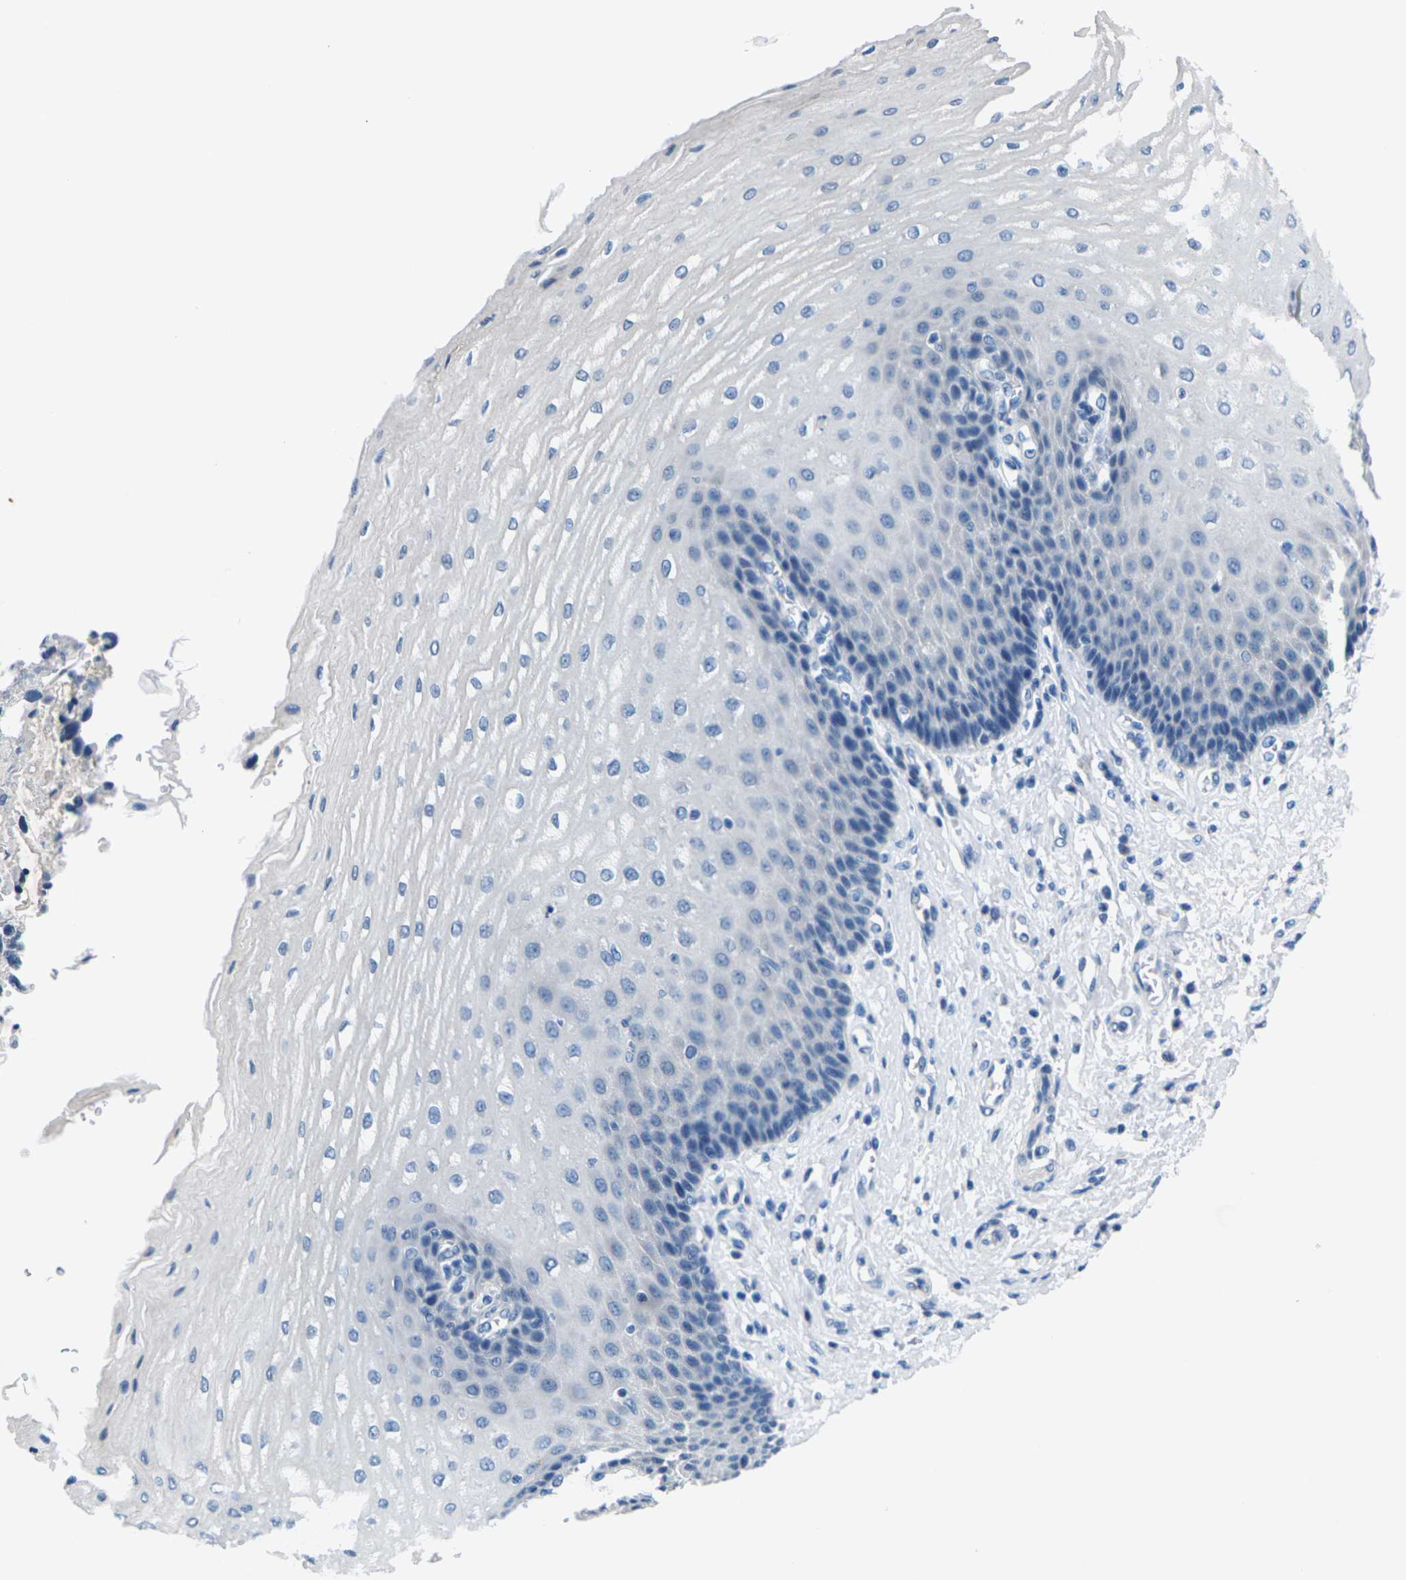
{"staining": {"intensity": "negative", "quantity": "none", "location": "none"}, "tissue": "esophagus", "cell_type": "Squamous epithelial cells", "image_type": "normal", "snomed": [{"axis": "morphology", "description": "Normal tissue, NOS"}, {"axis": "topography", "description": "Esophagus"}], "caption": "A high-resolution photomicrograph shows immunohistochemistry staining of normal esophagus, which reveals no significant expression in squamous epithelial cells. The staining was performed using DAB (3,3'-diaminobenzidine) to visualize the protein expression in brown, while the nuclei were stained in blue with hematoxylin (Magnification: 20x).", "gene": "UMOD", "patient": {"sex": "male", "age": 54}}